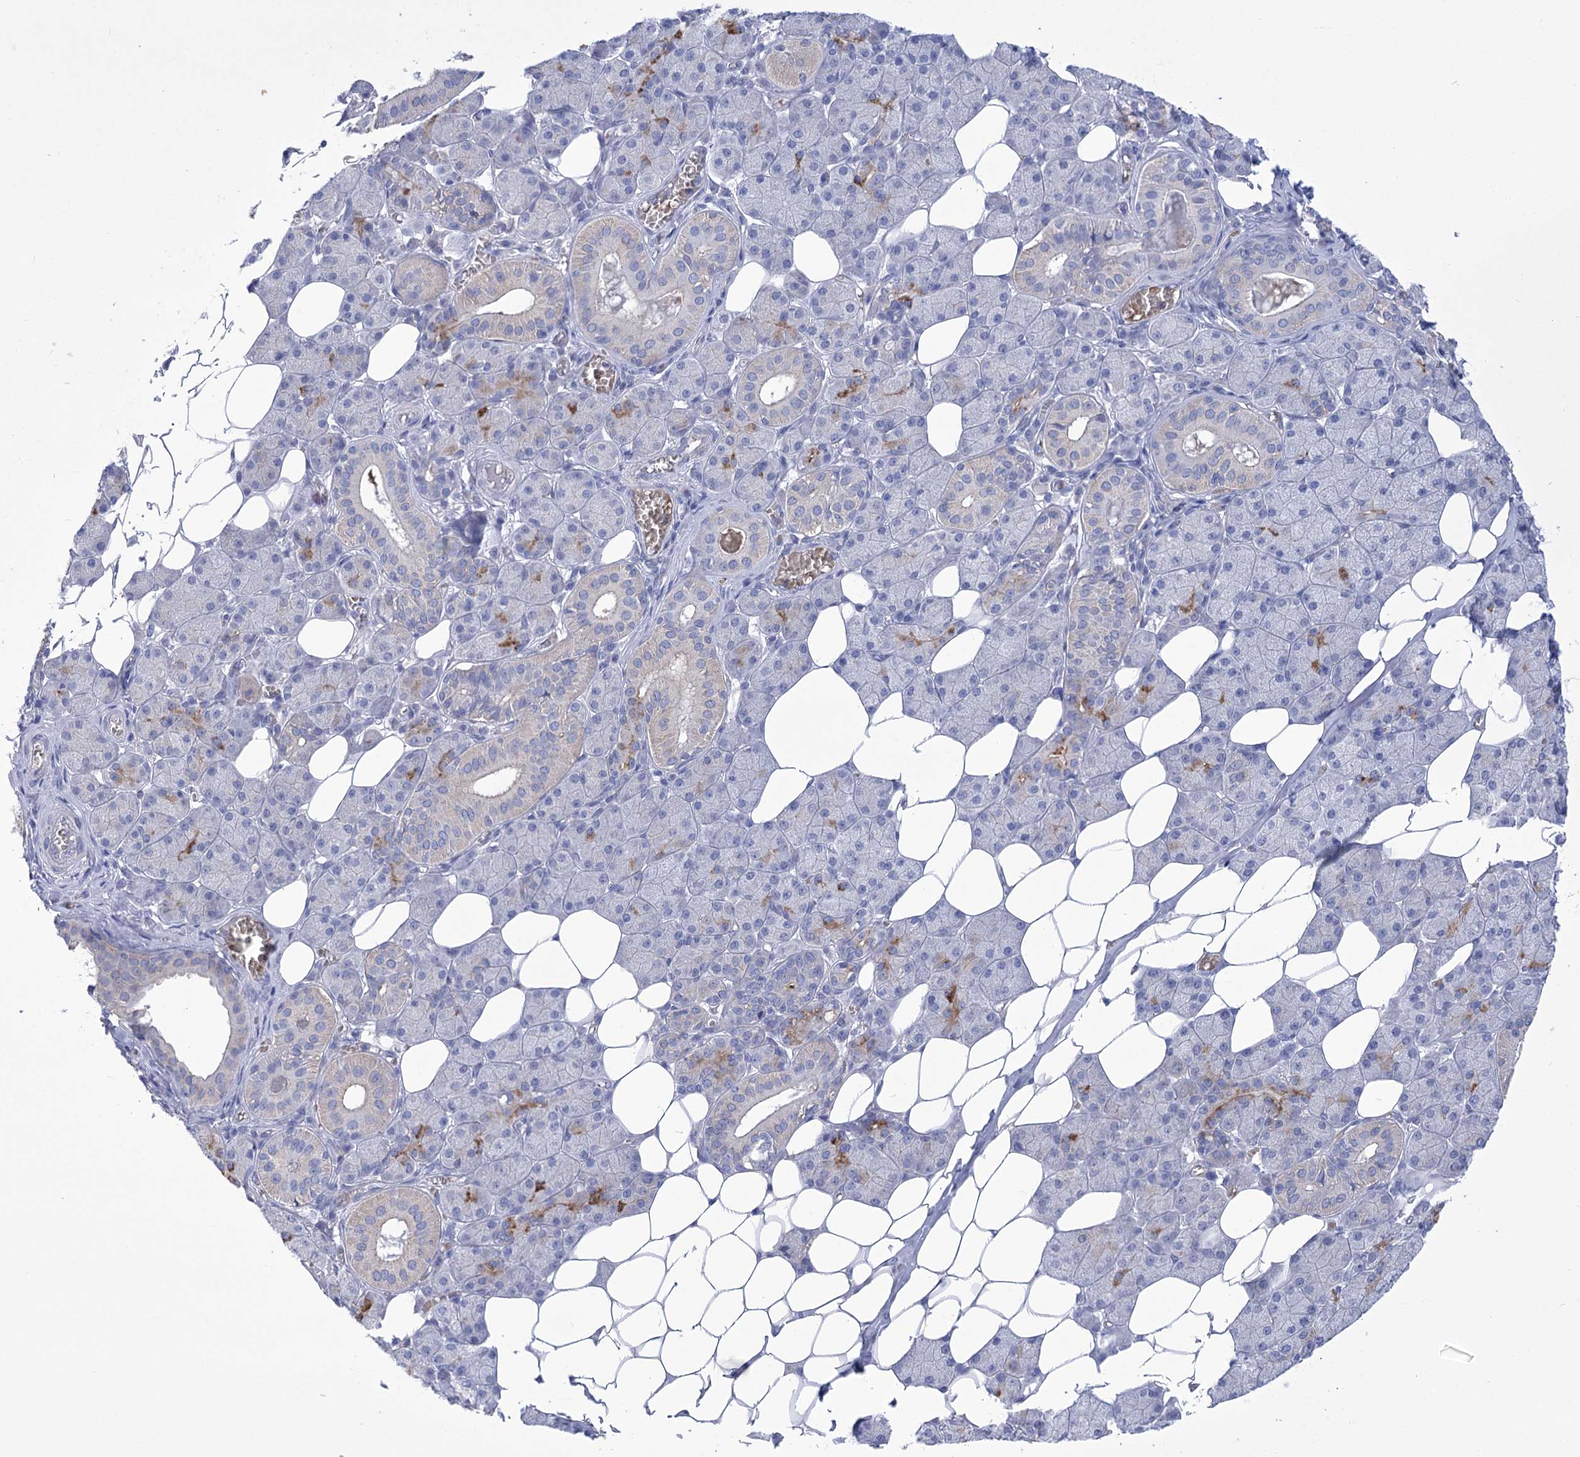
{"staining": {"intensity": "negative", "quantity": "none", "location": "none"}, "tissue": "salivary gland", "cell_type": "Glandular cells", "image_type": "normal", "snomed": [{"axis": "morphology", "description": "Normal tissue, NOS"}, {"axis": "topography", "description": "Salivary gland"}], "caption": "A histopathology image of human salivary gland is negative for staining in glandular cells. (Brightfield microscopy of DAB IHC at high magnification).", "gene": "PRSS53", "patient": {"sex": "female", "age": 33}}